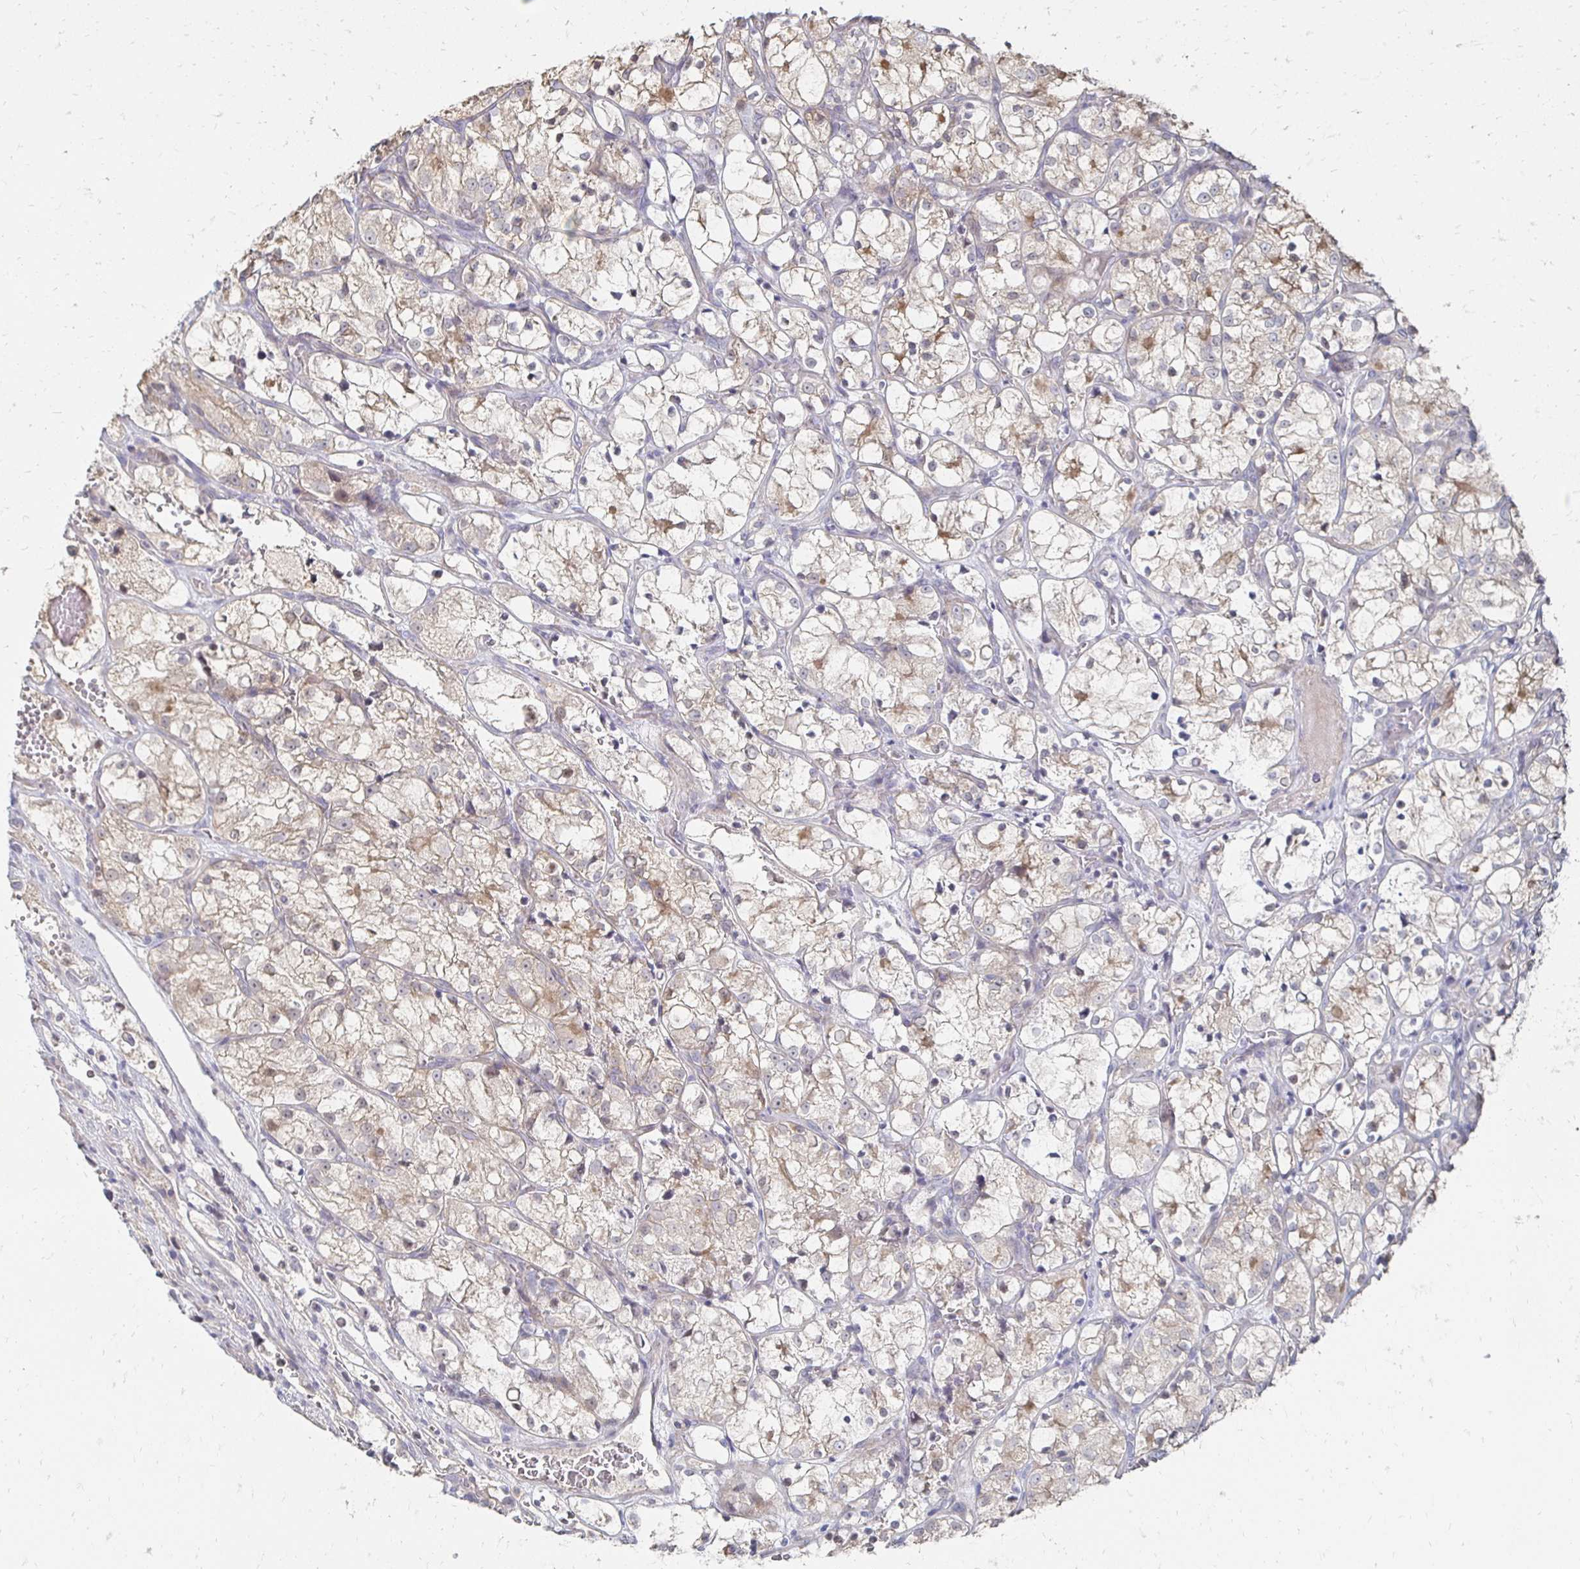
{"staining": {"intensity": "weak", "quantity": "25%-75%", "location": "cytoplasmic/membranous"}, "tissue": "renal cancer", "cell_type": "Tumor cells", "image_type": "cancer", "snomed": [{"axis": "morphology", "description": "Adenocarcinoma, NOS"}, {"axis": "topography", "description": "Kidney"}], "caption": "IHC (DAB) staining of renal cancer (adenocarcinoma) reveals weak cytoplasmic/membranous protein expression in about 25%-75% of tumor cells.", "gene": "ZNF727", "patient": {"sex": "female", "age": 69}}